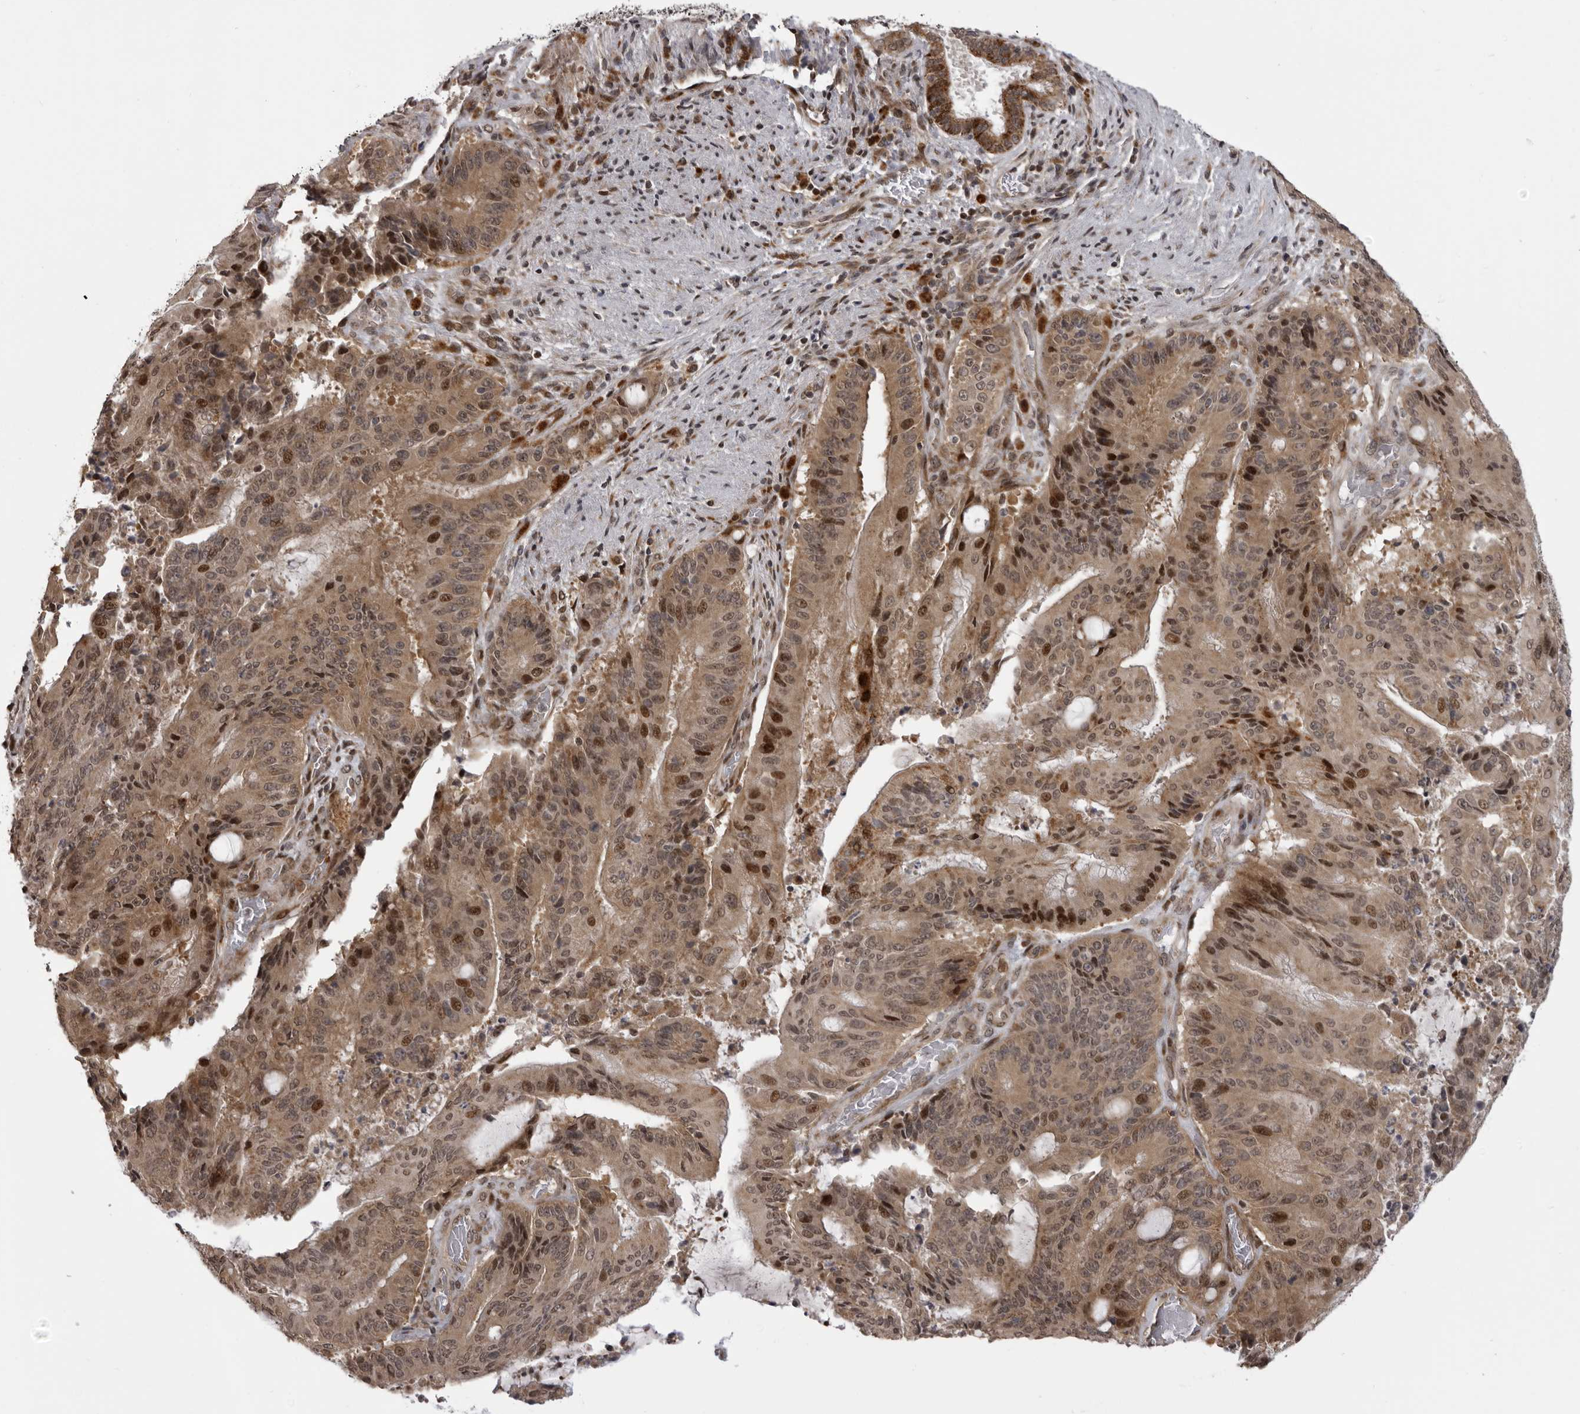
{"staining": {"intensity": "strong", "quantity": "25%-75%", "location": "cytoplasmic/membranous,nuclear"}, "tissue": "liver cancer", "cell_type": "Tumor cells", "image_type": "cancer", "snomed": [{"axis": "morphology", "description": "Normal tissue, NOS"}, {"axis": "morphology", "description": "Cholangiocarcinoma"}, {"axis": "topography", "description": "Liver"}, {"axis": "topography", "description": "Peripheral nerve tissue"}], "caption": "Liver cancer stained for a protein (brown) exhibits strong cytoplasmic/membranous and nuclear positive staining in about 25%-75% of tumor cells.", "gene": "C1orf109", "patient": {"sex": "female", "age": 73}}